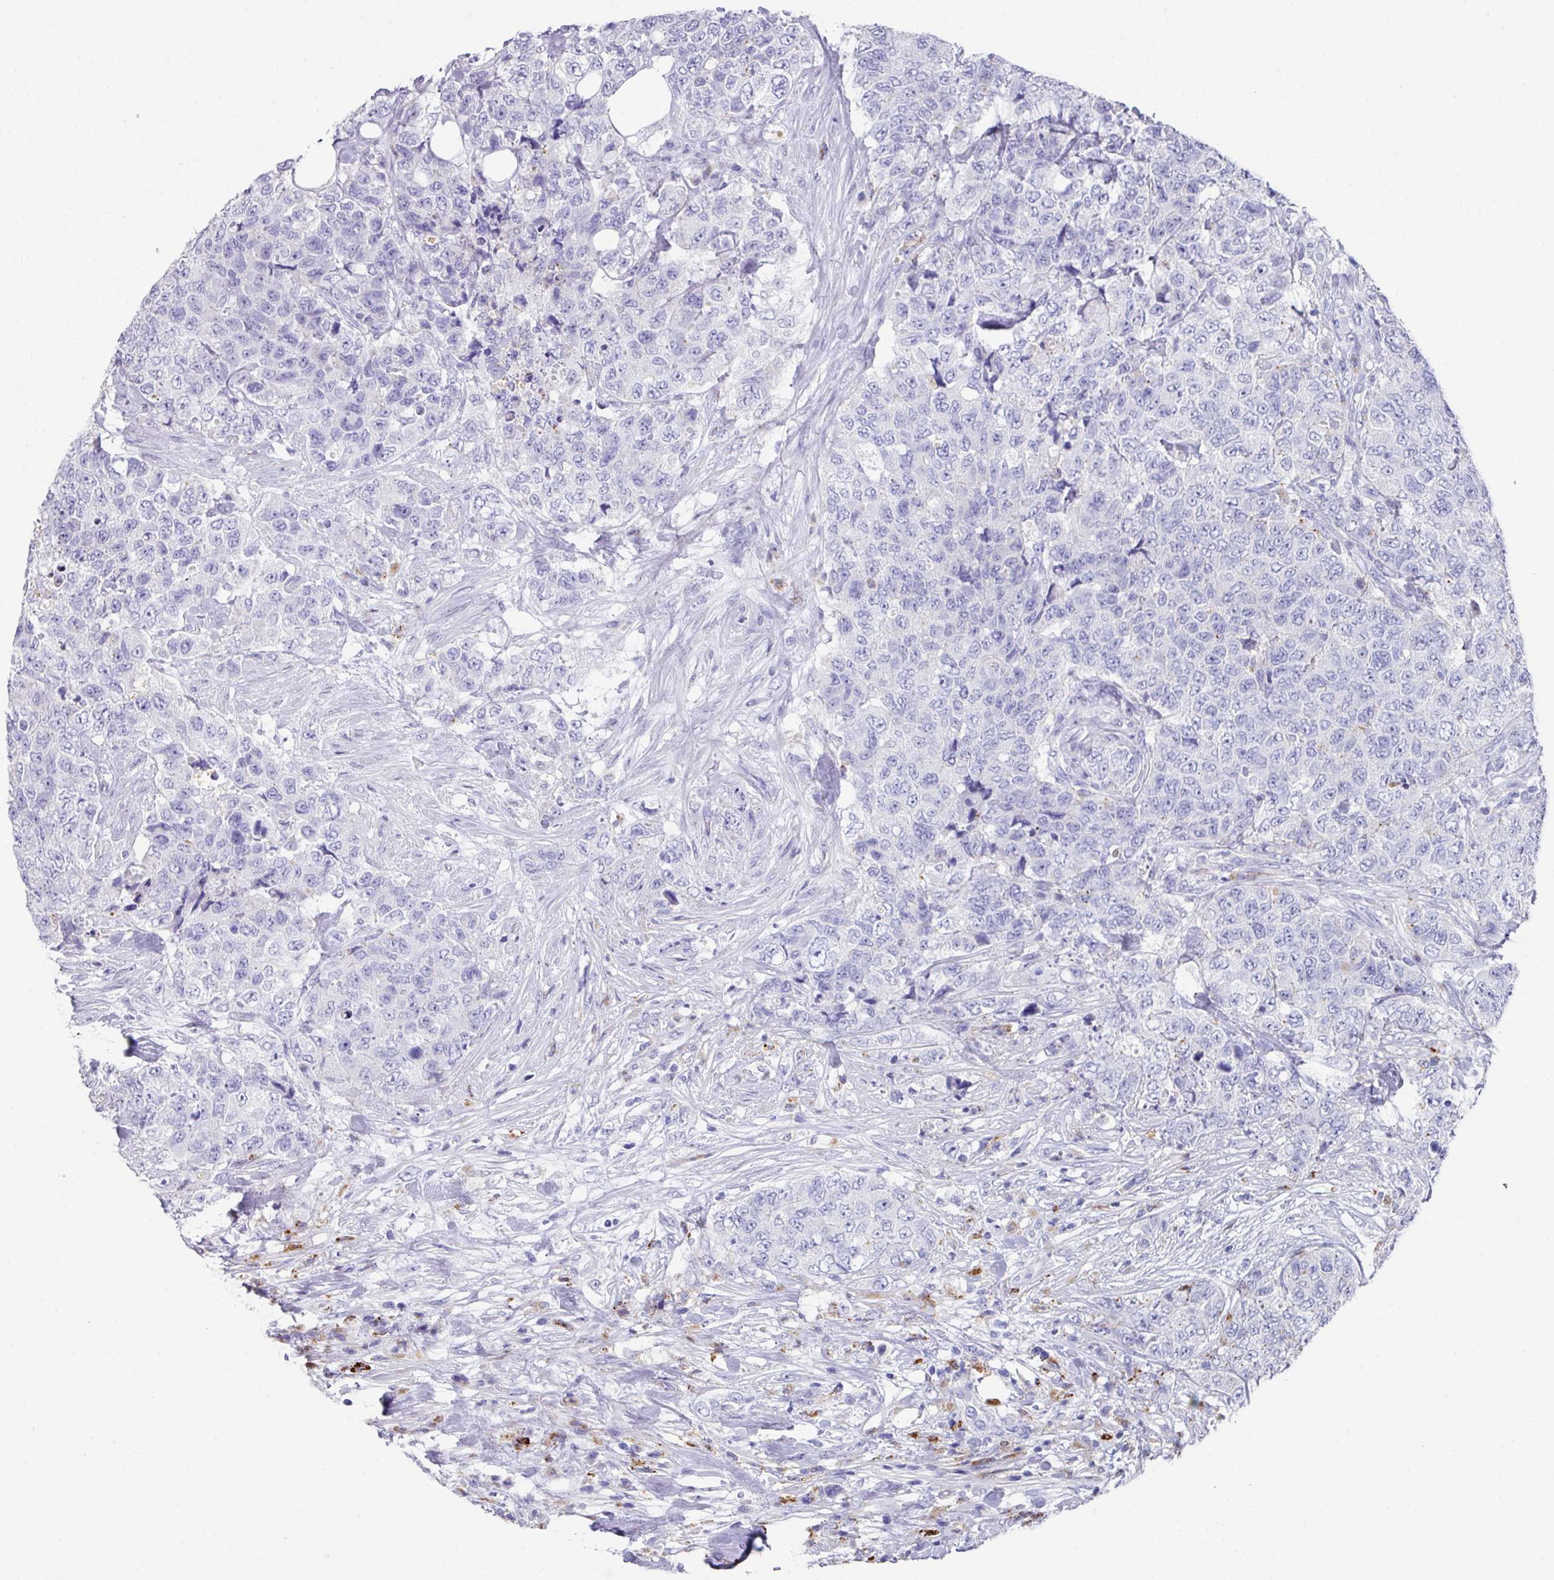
{"staining": {"intensity": "negative", "quantity": "none", "location": "none"}, "tissue": "urothelial cancer", "cell_type": "Tumor cells", "image_type": "cancer", "snomed": [{"axis": "morphology", "description": "Urothelial carcinoma, High grade"}, {"axis": "topography", "description": "Urinary bladder"}], "caption": "A photomicrograph of urothelial carcinoma (high-grade) stained for a protein exhibits no brown staining in tumor cells.", "gene": "CPVL", "patient": {"sex": "female", "age": 78}}